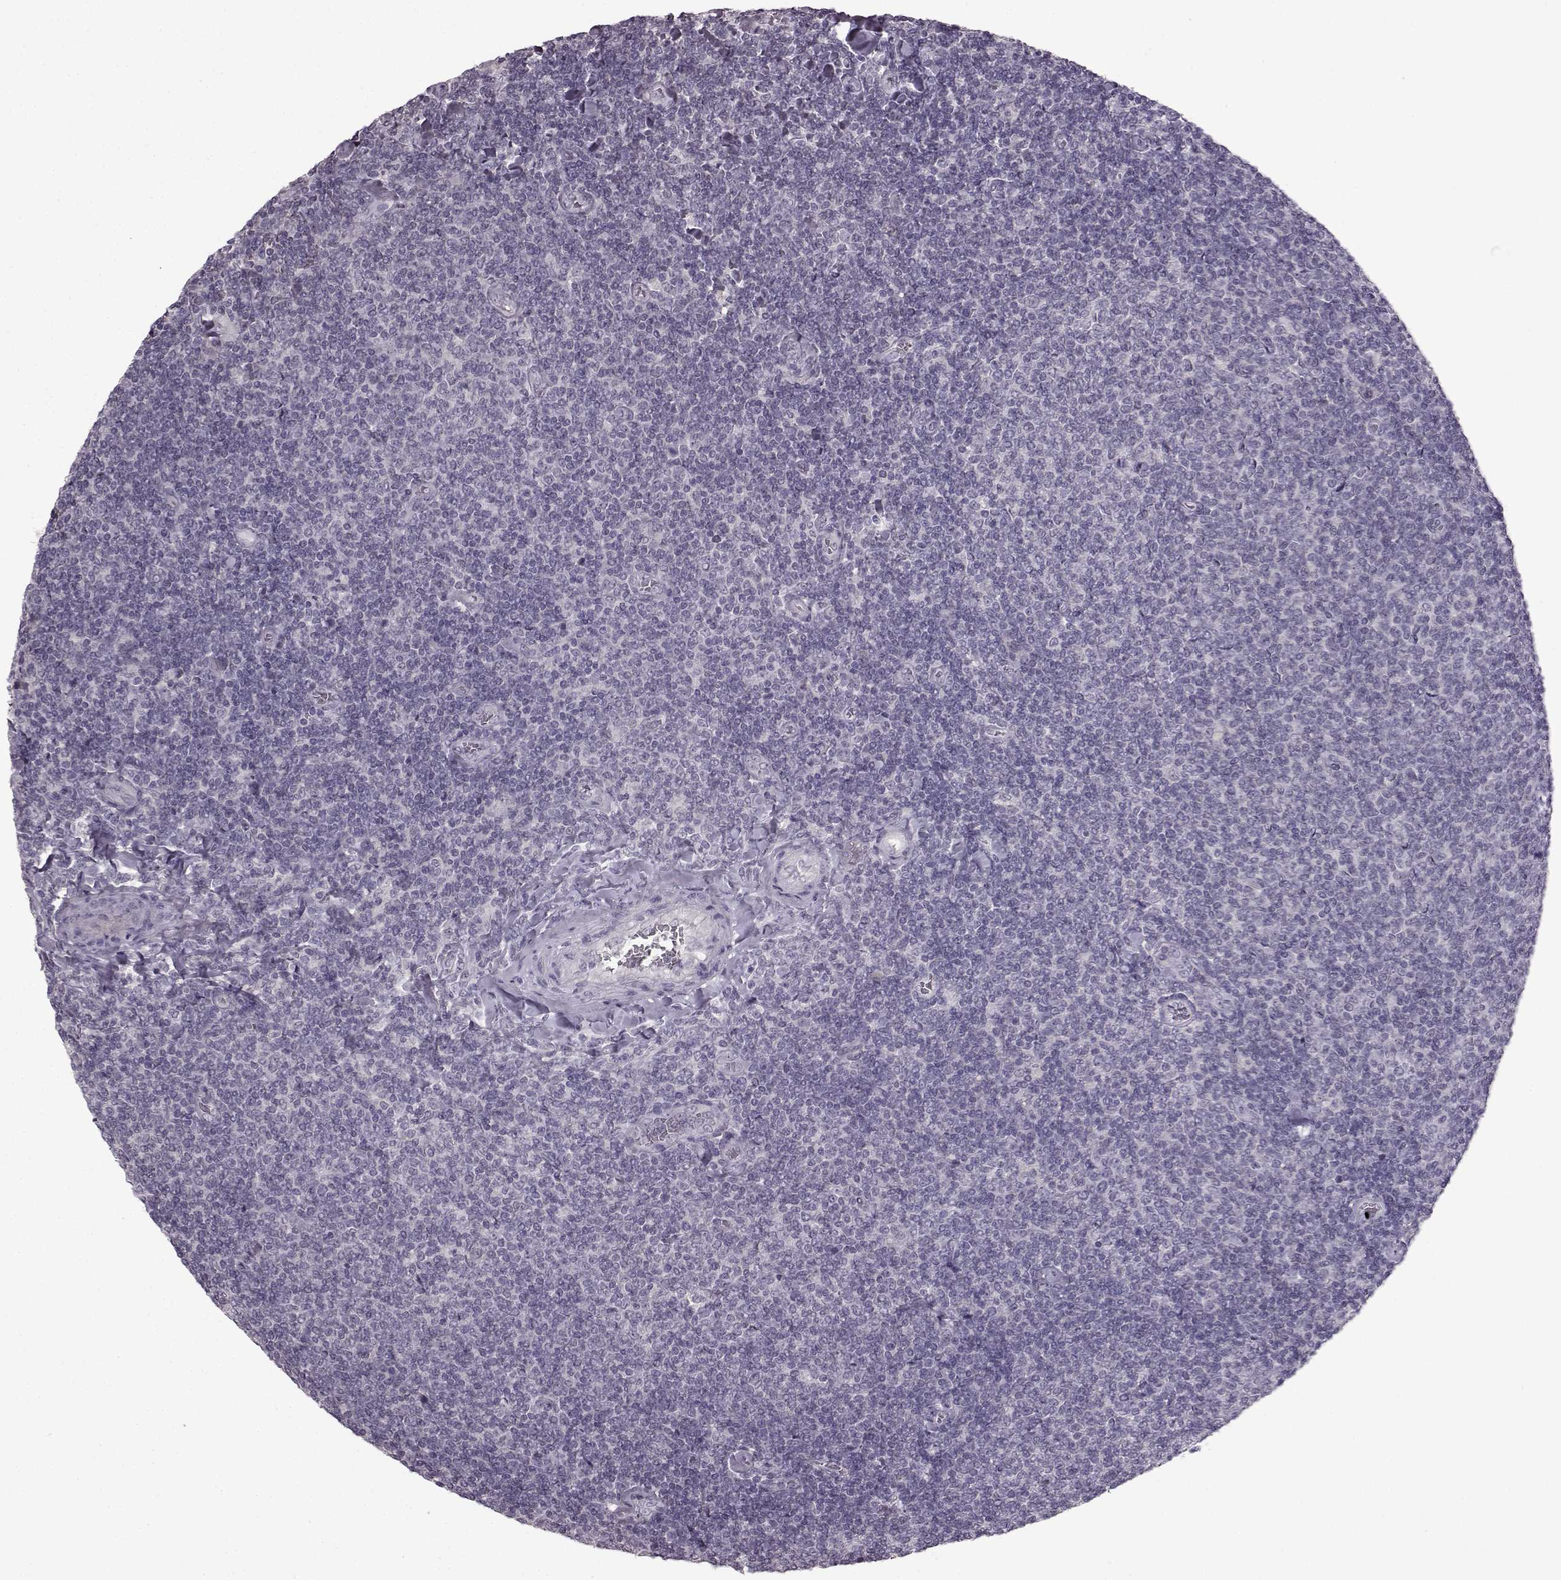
{"staining": {"intensity": "negative", "quantity": "none", "location": "none"}, "tissue": "lymphoma", "cell_type": "Tumor cells", "image_type": "cancer", "snomed": [{"axis": "morphology", "description": "Malignant lymphoma, non-Hodgkin's type, Low grade"}, {"axis": "topography", "description": "Lymph node"}], "caption": "Immunohistochemistry (IHC) image of malignant lymphoma, non-Hodgkin's type (low-grade) stained for a protein (brown), which demonstrates no positivity in tumor cells. Brightfield microscopy of immunohistochemistry (IHC) stained with DAB (3,3'-diaminobenzidine) (brown) and hematoxylin (blue), captured at high magnification.", "gene": "LHB", "patient": {"sex": "male", "age": 52}}